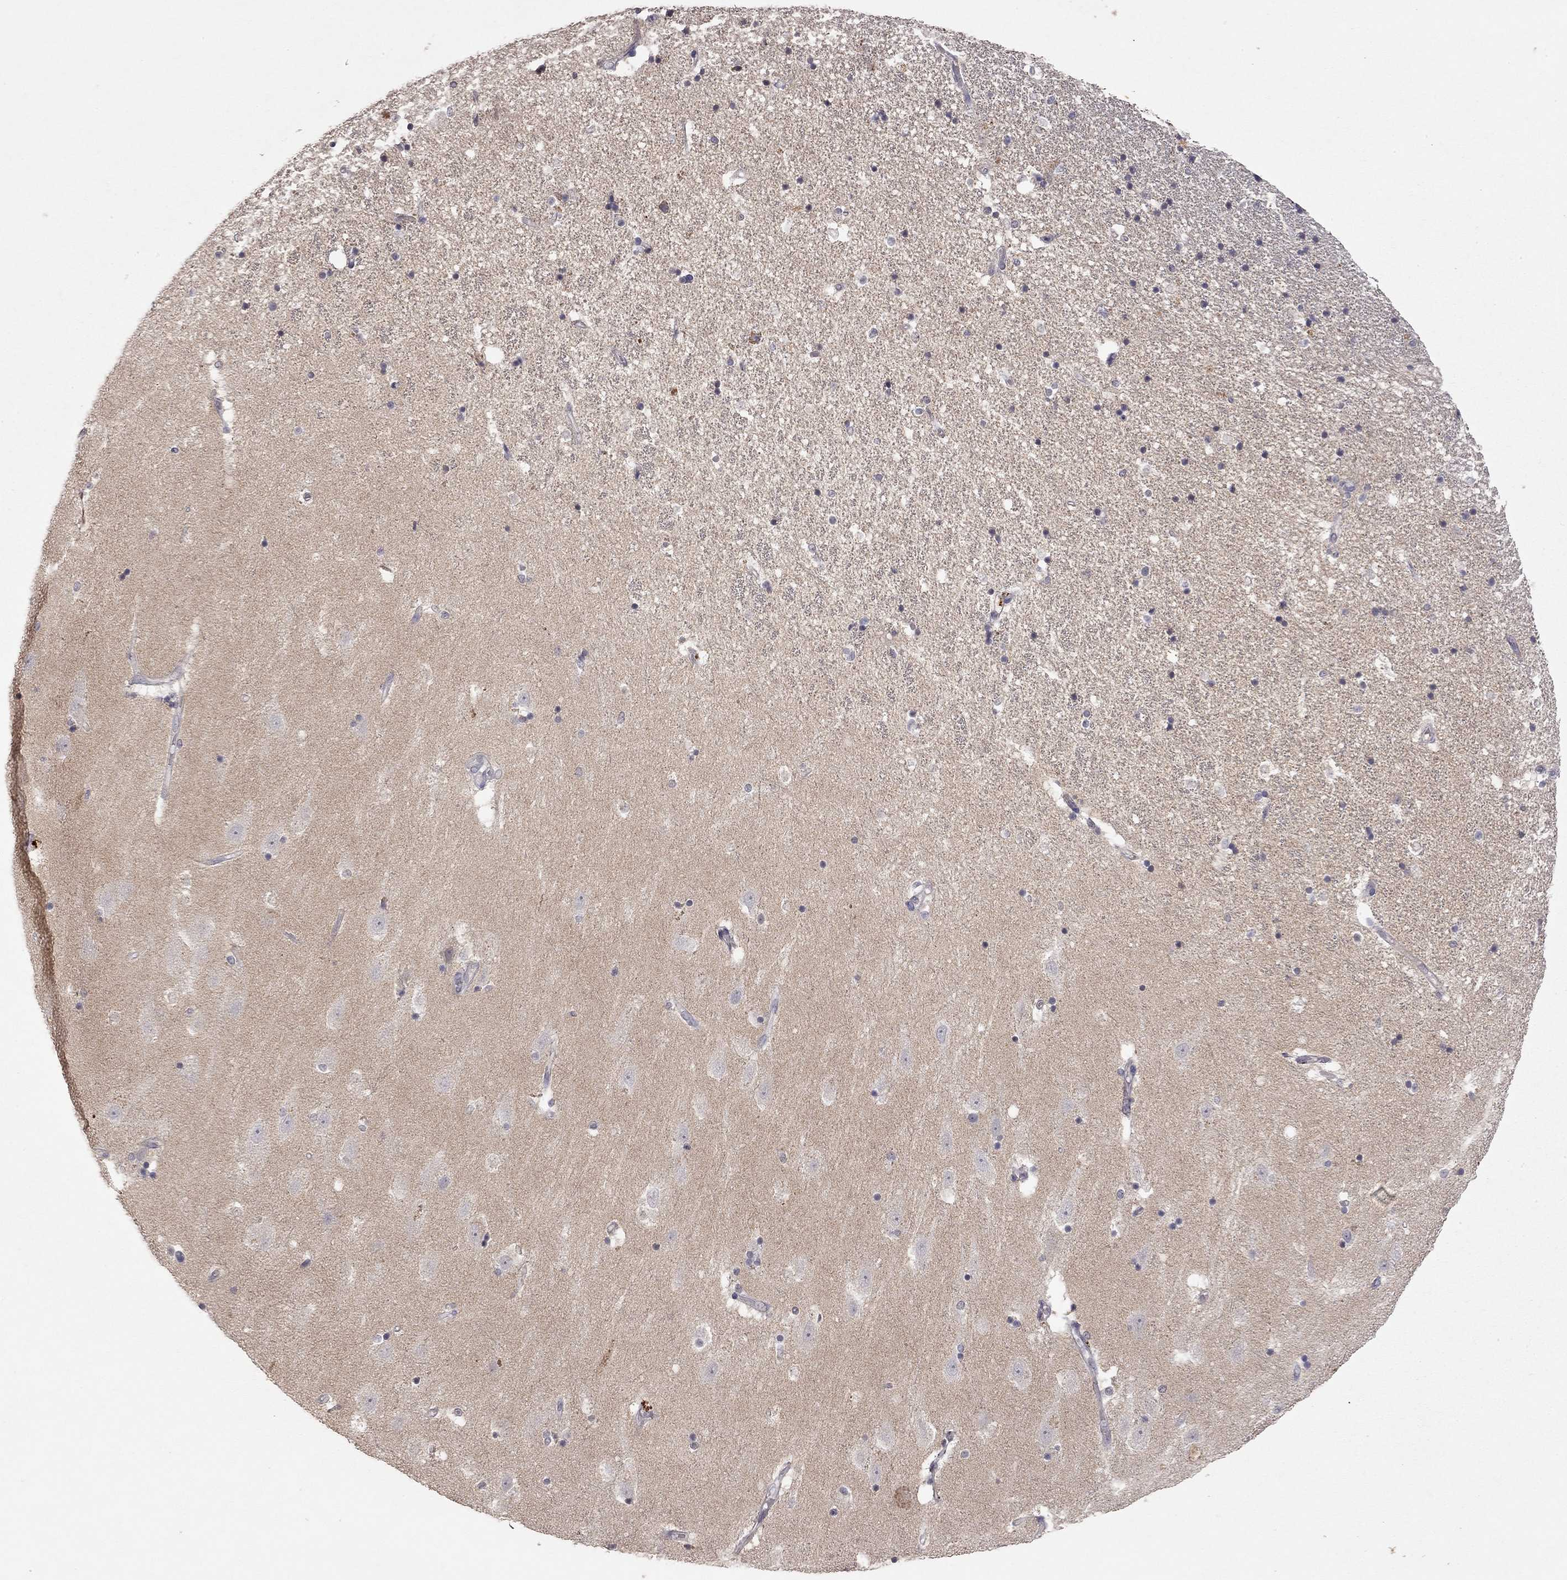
{"staining": {"intensity": "negative", "quantity": "none", "location": "none"}, "tissue": "hippocampus", "cell_type": "Glial cells", "image_type": "normal", "snomed": [{"axis": "morphology", "description": "Normal tissue, NOS"}, {"axis": "topography", "description": "Hippocampus"}], "caption": "High magnification brightfield microscopy of benign hippocampus stained with DAB (brown) and counterstained with hematoxylin (blue): glial cells show no significant positivity. Brightfield microscopy of immunohistochemistry (IHC) stained with DAB (brown) and hematoxylin (blue), captured at high magnification.", "gene": "SYT12", "patient": {"sex": "male", "age": 49}}